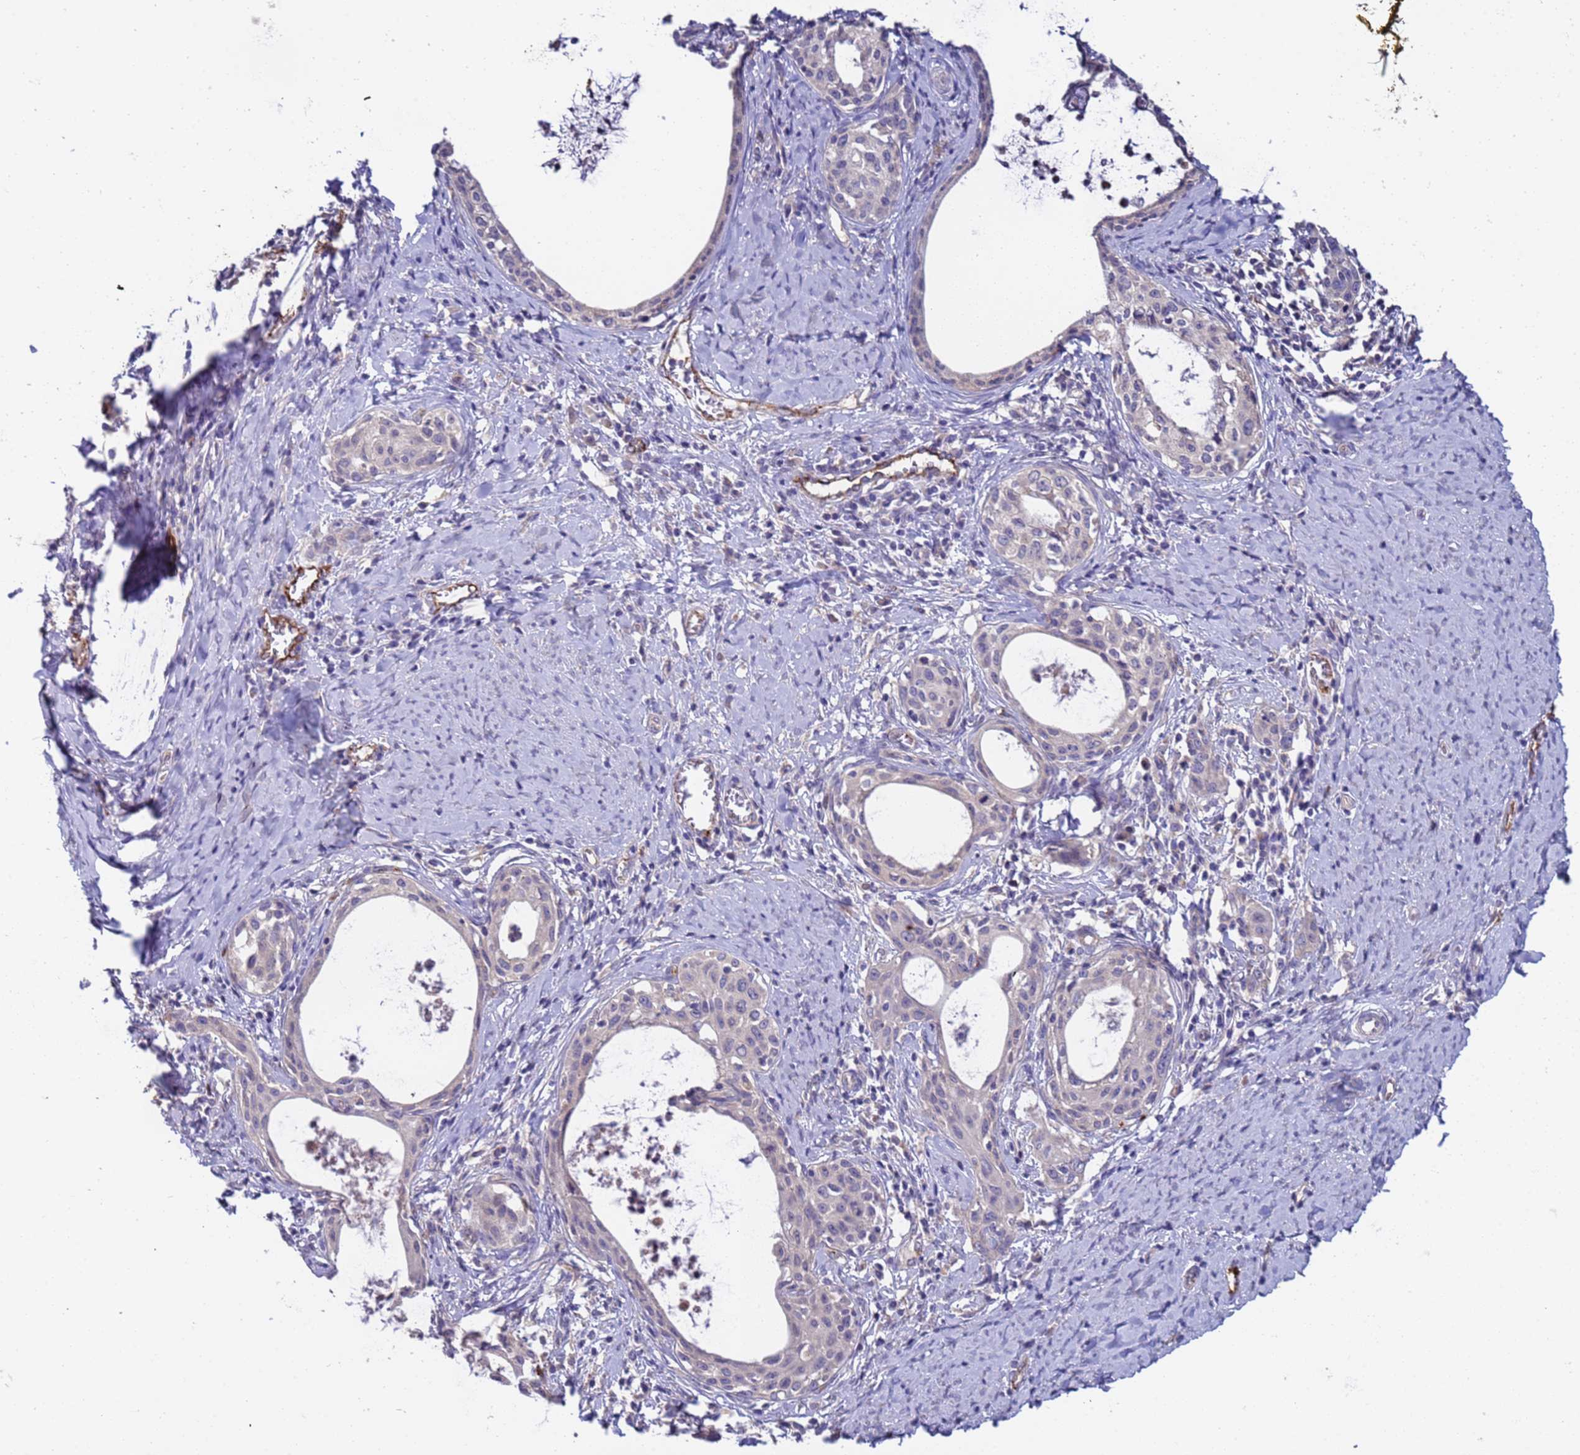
{"staining": {"intensity": "negative", "quantity": "none", "location": "none"}, "tissue": "cervical cancer", "cell_type": "Tumor cells", "image_type": "cancer", "snomed": [{"axis": "morphology", "description": "Squamous cell carcinoma, NOS"}, {"axis": "morphology", "description": "Adenocarcinoma, NOS"}, {"axis": "topography", "description": "Cervix"}], "caption": "Protein analysis of squamous cell carcinoma (cervical) reveals no significant positivity in tumor cells.", "gene": "ZNF248", "patient": {"sex": "female", "age": 52}}